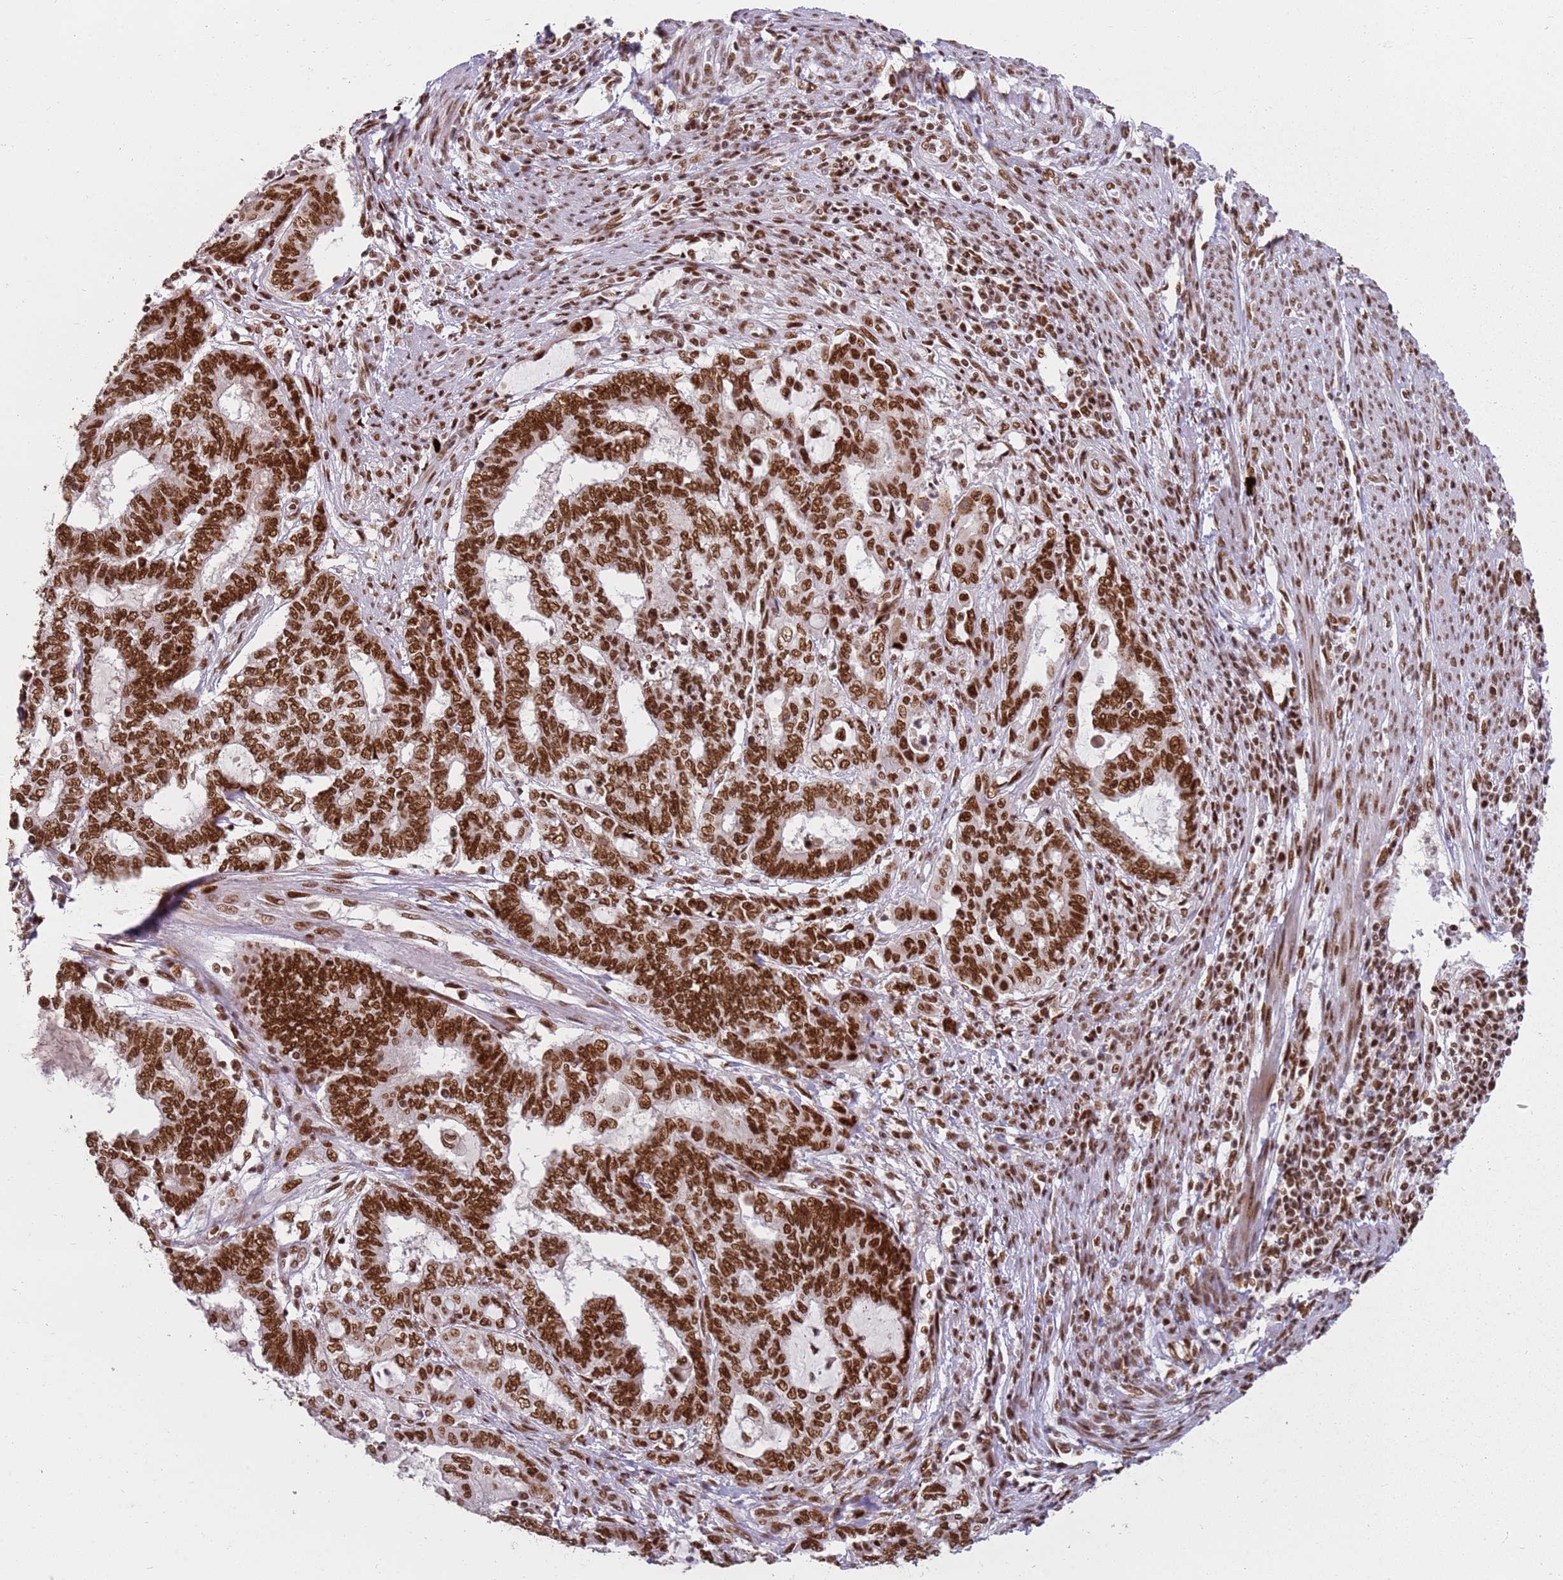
{"staining": {"intensity": "strong", "quantity": ">75%", "location": "nuclear"}, "tissue": "endometrial cancer", "cell_type": "Tumor cells", "image_type": "cancer", "snomed": [{"axis": "morphology", "description": "Adenocarcinoma, NOS"}, {"axis": "topography", "description": "Uterus"}, {"axis": "topography", "description": "Endometrium"}], "caption": "Endometrial cancer tissue demonstrates strong nuclear staining in about >75% of tumor cells Using DAB (3,3'-diaminobenzidine) (brown) and hematoxylin (blue) stains, captured at high magnification using brightfield microscopy.", "gene": "TENT4A", "patient": {"sex": "female", "age": 70}}